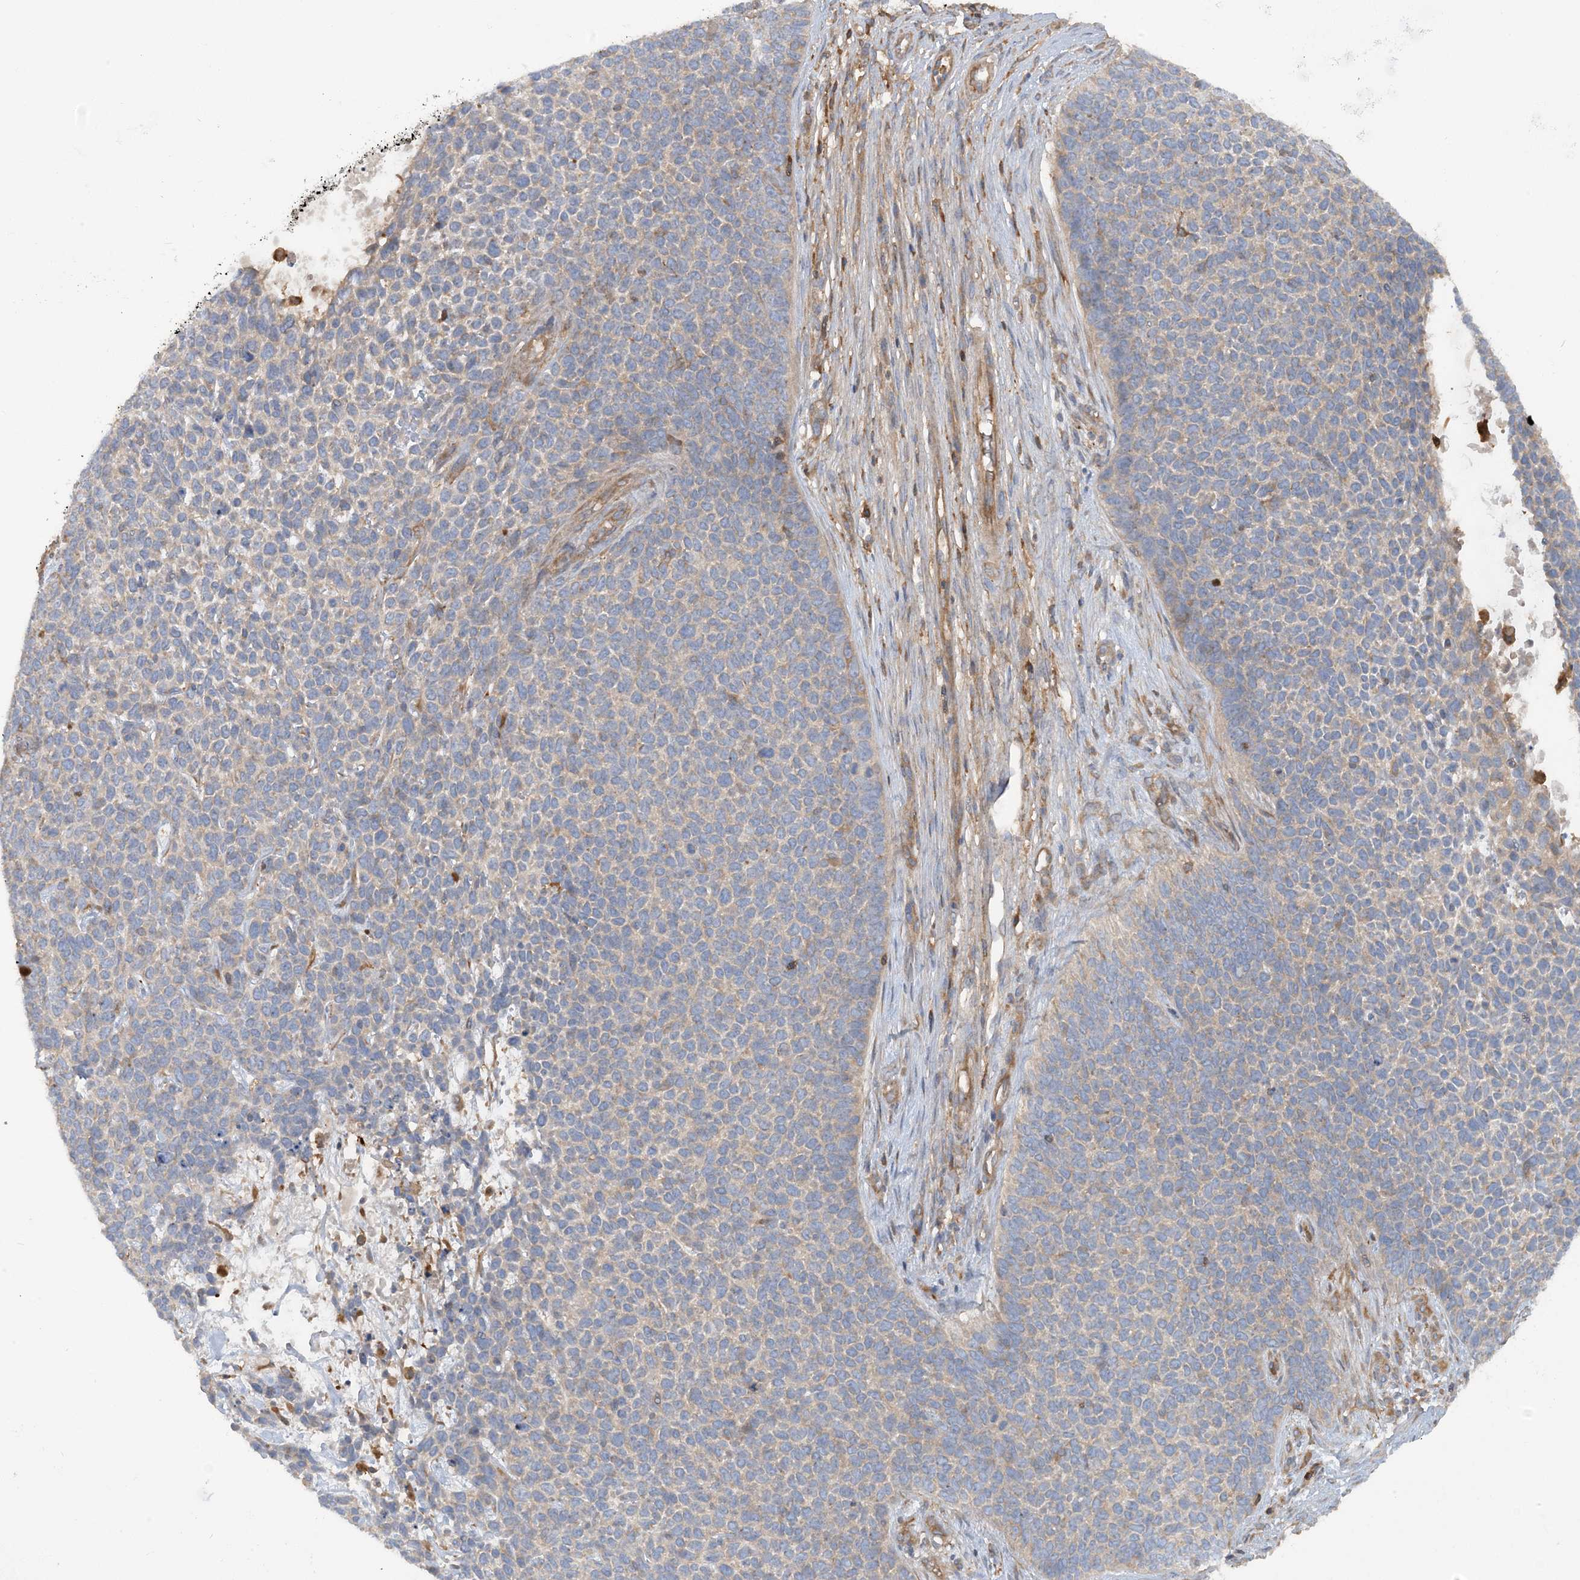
{"staining": {"intensity": "negative", "quantity": "none", "location": "none"}, "tissue": "skin cancer", "cell_type": "Tumor cells", "image_type": "cancer", "snomed": [{"axis": "morphology", "description": "Basal cell carcinoma"}, {"axis": "topography", "description": "Skin"}], "caption": "Tumor cells show no significant protein staining in skin cancer.", "gene": "SFMBT2", "patient": {"sex": "female", "age": 84}}